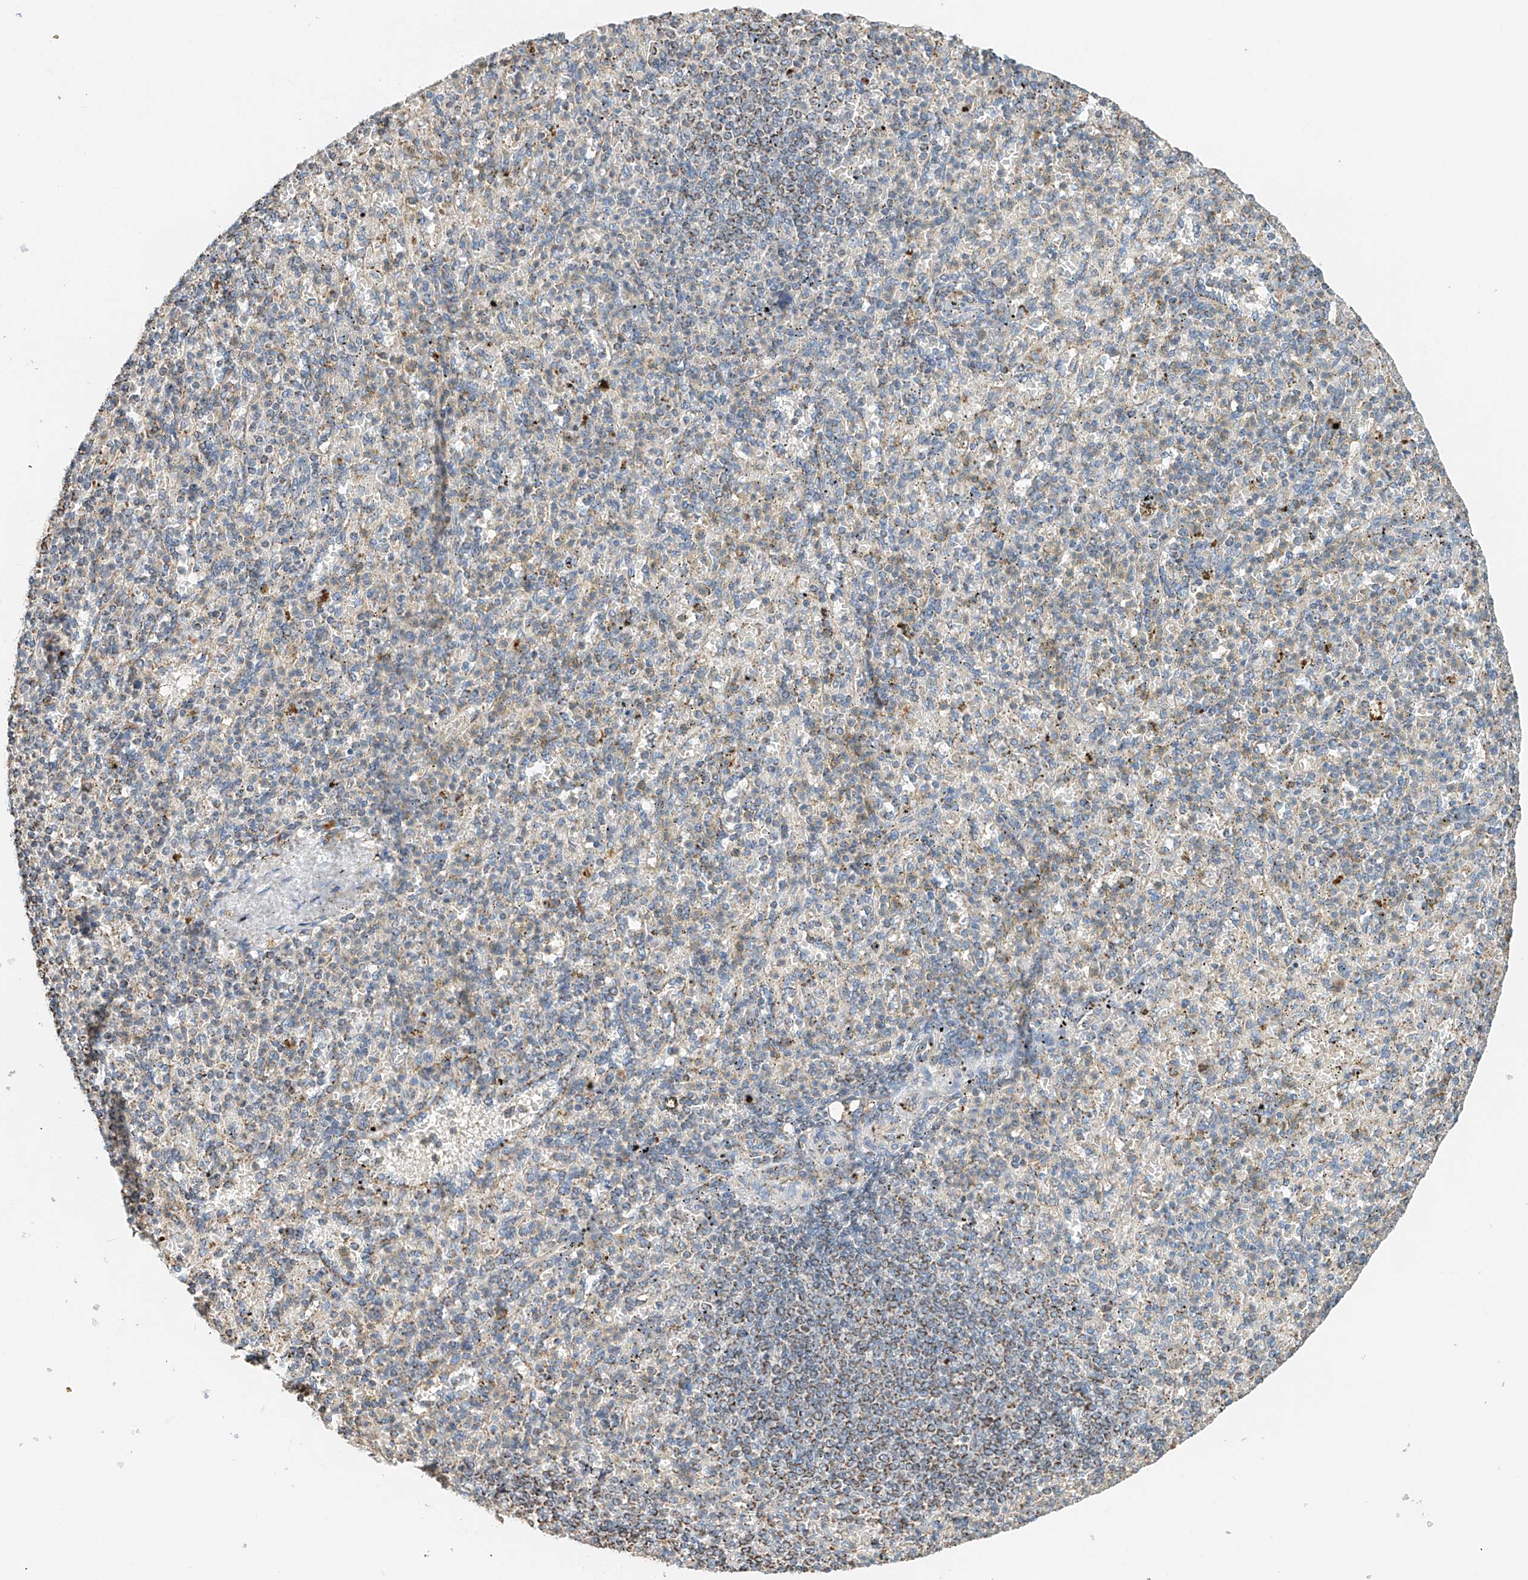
{"staining": {"intensity": "weak", "quantity": "<25%", "location": "cytoplasmic/membranous"}, "tissue": "spleen", "cell_type": "Cells in red pulp", "image_type": "normal", "snomed": [{"axis": "morphology", "description": "Normal tissue, NOS"}, {"axis": "topography", "description": "Spleen"}], "caption": "Immunohistochemistry (IHC) micrograph of unremarkable human spleen stained for a protein (brown), which shows no expression in cells in red pulp.", "gene": "YIPF7", "patient": {"sex": "female", "age": 74}}